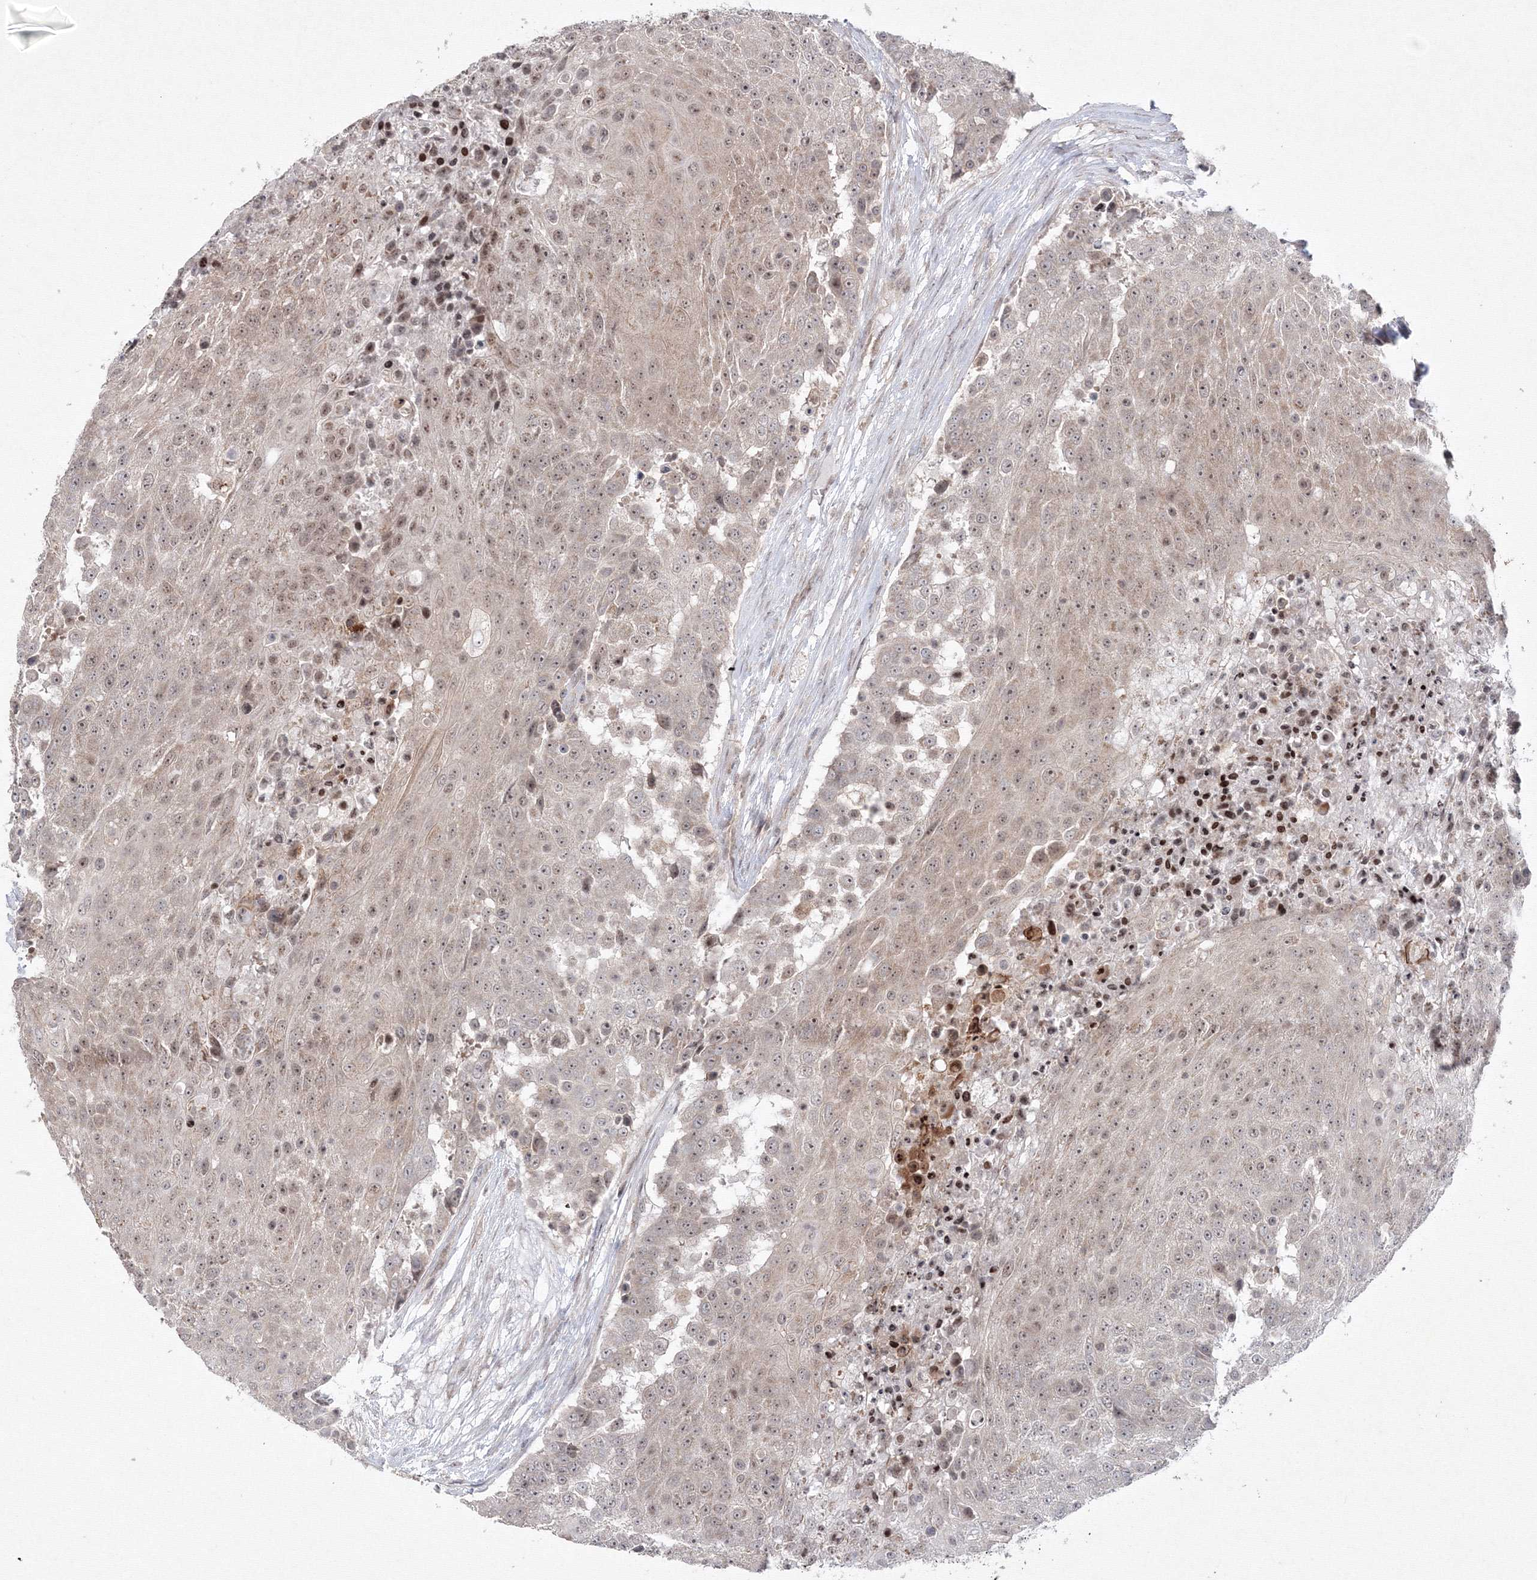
{"staining": {"intensity": "weak", "quantity": ">75%", "location": "cytoplasmic/membranous,nuclear"}, "tissue": "urothelial cancer", "cell_type": "Tumor cells", "image_type": "cancer", "snomed": [{"axis": "morphology", "description": "Urothelial carcinoma, High grade"}, {"axis": "topography", "description": "Urinary bladder"}], "caption": "High-grade urothelial carcinoma stained for a protein displays weak cytoplasmic/membranous and nuclear positivity in tumor cells.", "gene": "MKRN2", "patient": {"sex": "female", "age": 63}}